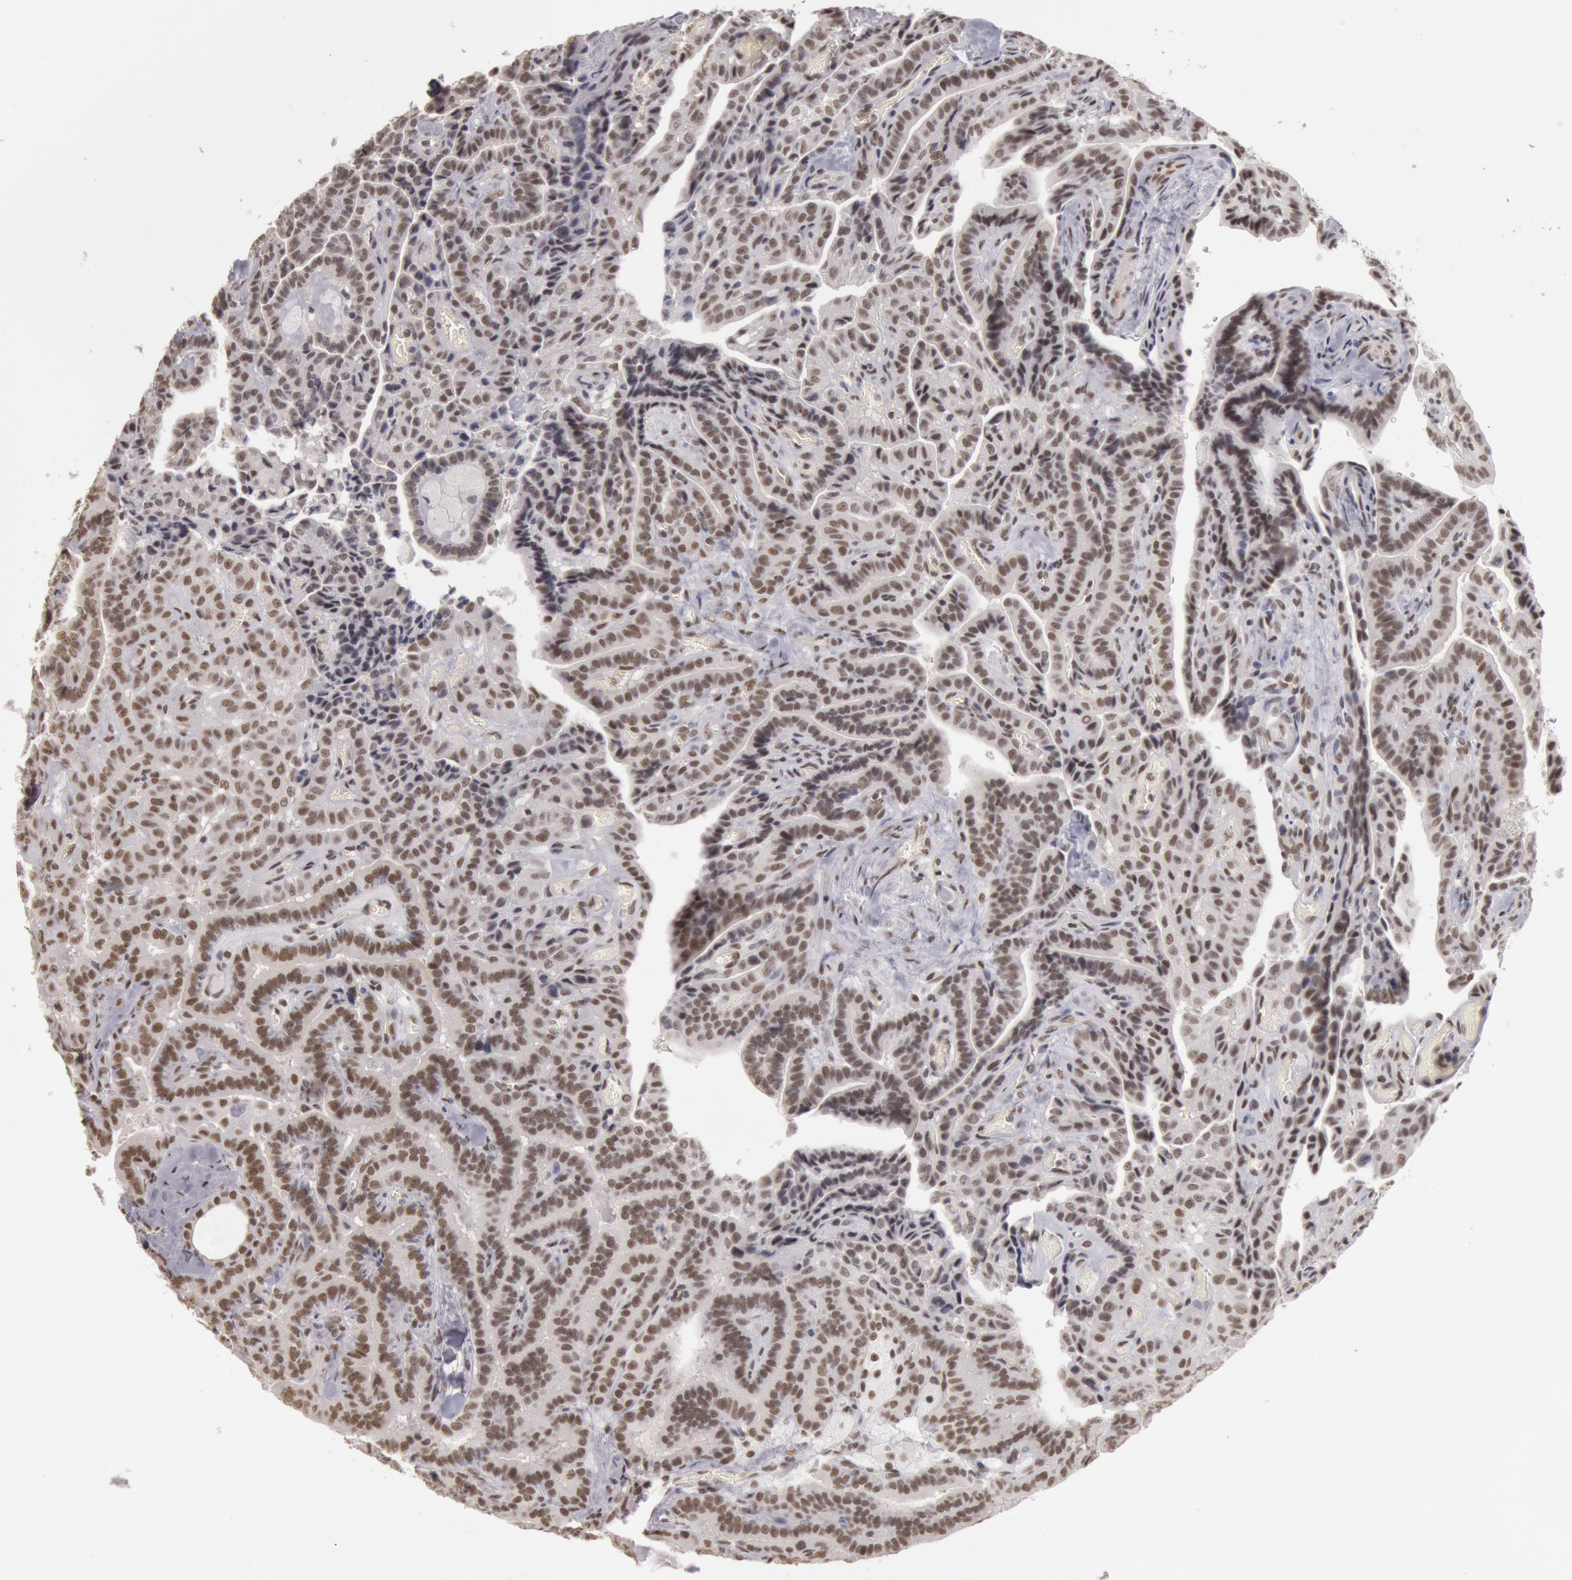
{"staining": {"intensity": "strong", "quantity": ">75%", "location": "nuclear"}, "tissue": "thyroid cancer", "cell_type": "Tumor cells", "image_type": "cancer", "snomed": [{"axis": "morphology", "description": "Papillary adenocarcinoma, NOS"}, {"axis": "topography", "description": "Thyroid gland"}], "caption": "Protein analysis of papillary adenocarcinoma (thyroid) tissue shows strong nuclear positivity in approximately >75% of tumor cells.", "gene": "ESS2", "patient": {"sex": "male", "age": 87}}